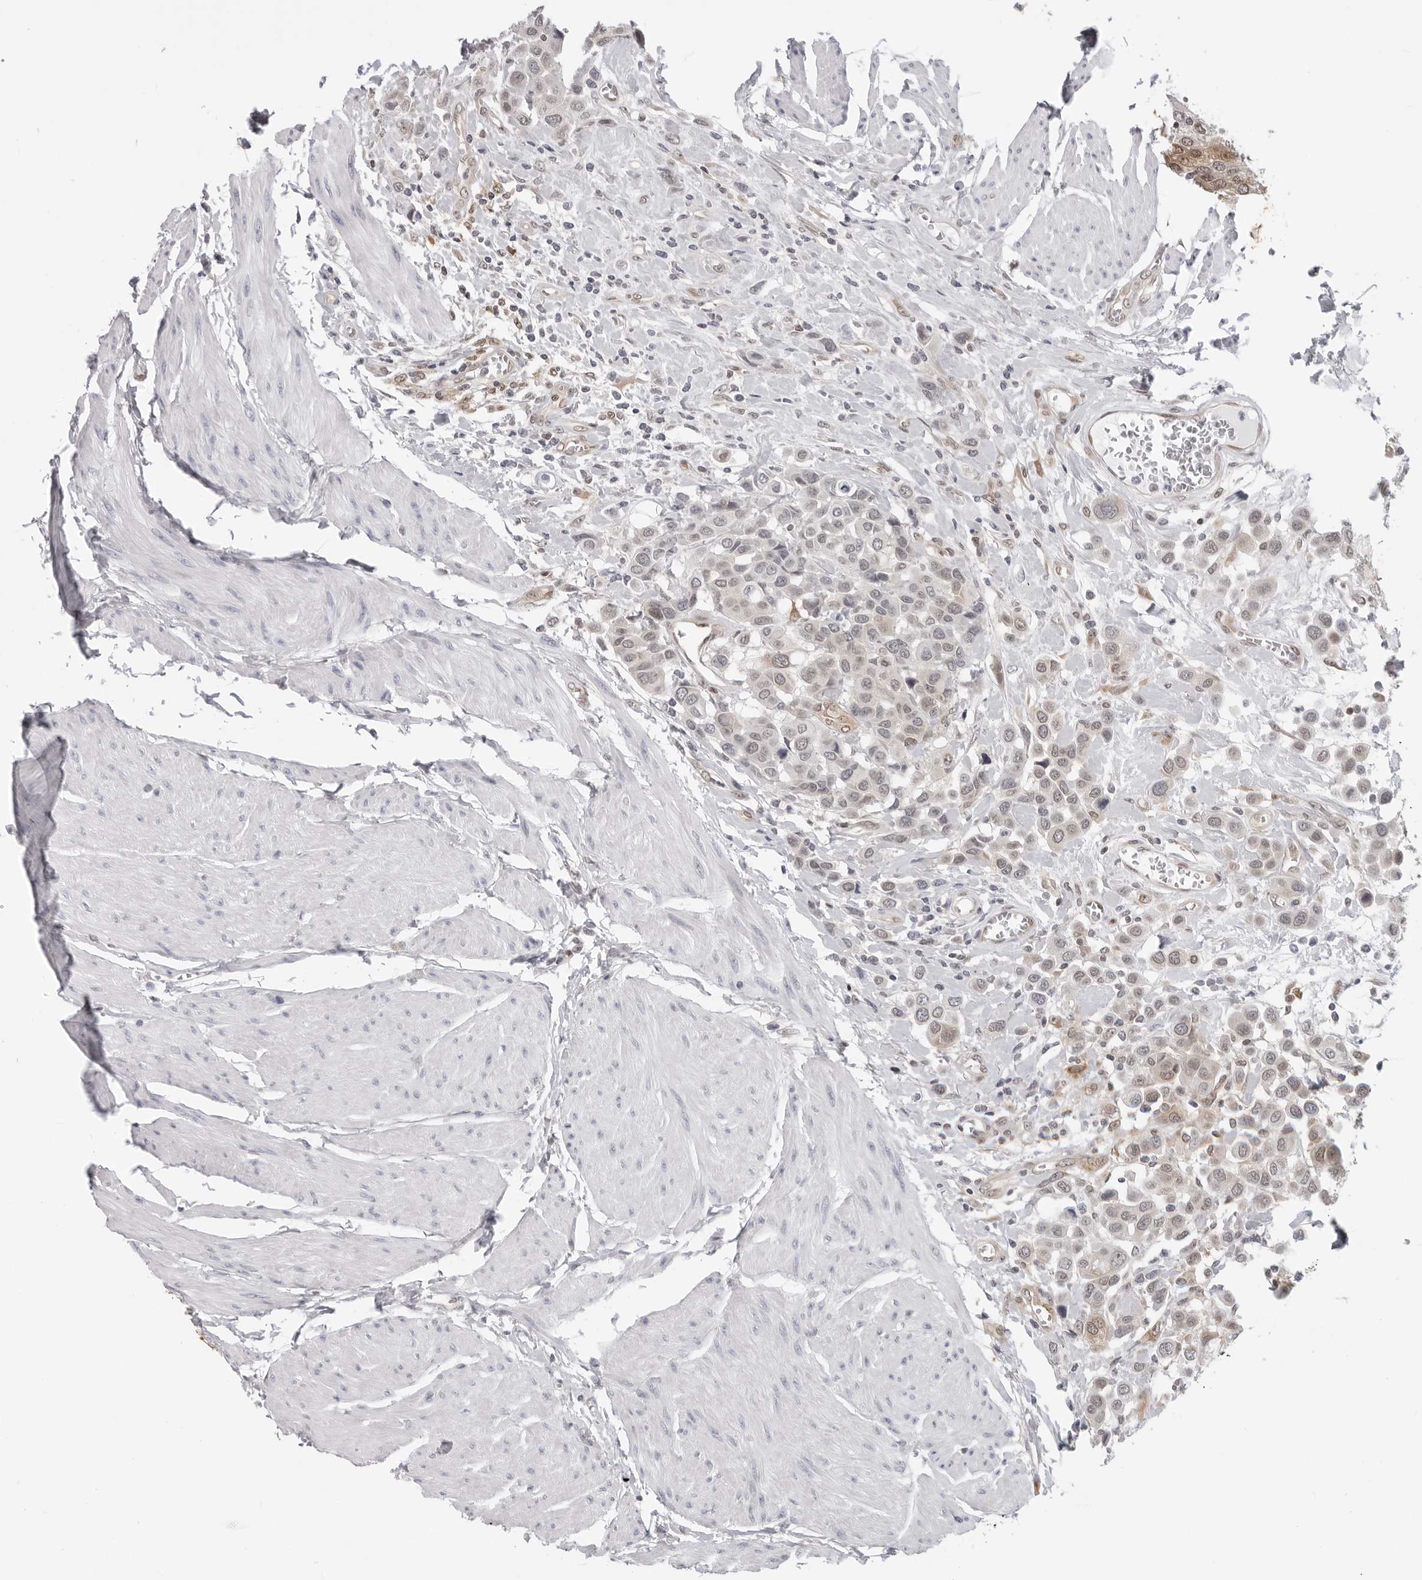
{"staining": {"intensity": "negative", "quantity": "none", "location": "none"}, "tissue": "urothelial cancer", "cell_type": "Tumor cells", "image_type": "cancer", "snomed": [{"axis": "morphology", "description": "Urothelial carcinoma, High grade"}, {"axis": "topography", "description": "Urinary bladder"}], "caption": "The micrograph demonstrates no significant staining in tumor cells of urothelial carcinoma (high-grade).", "gene": "CASP7", "patient": {"sex": "male", "age": 50}}